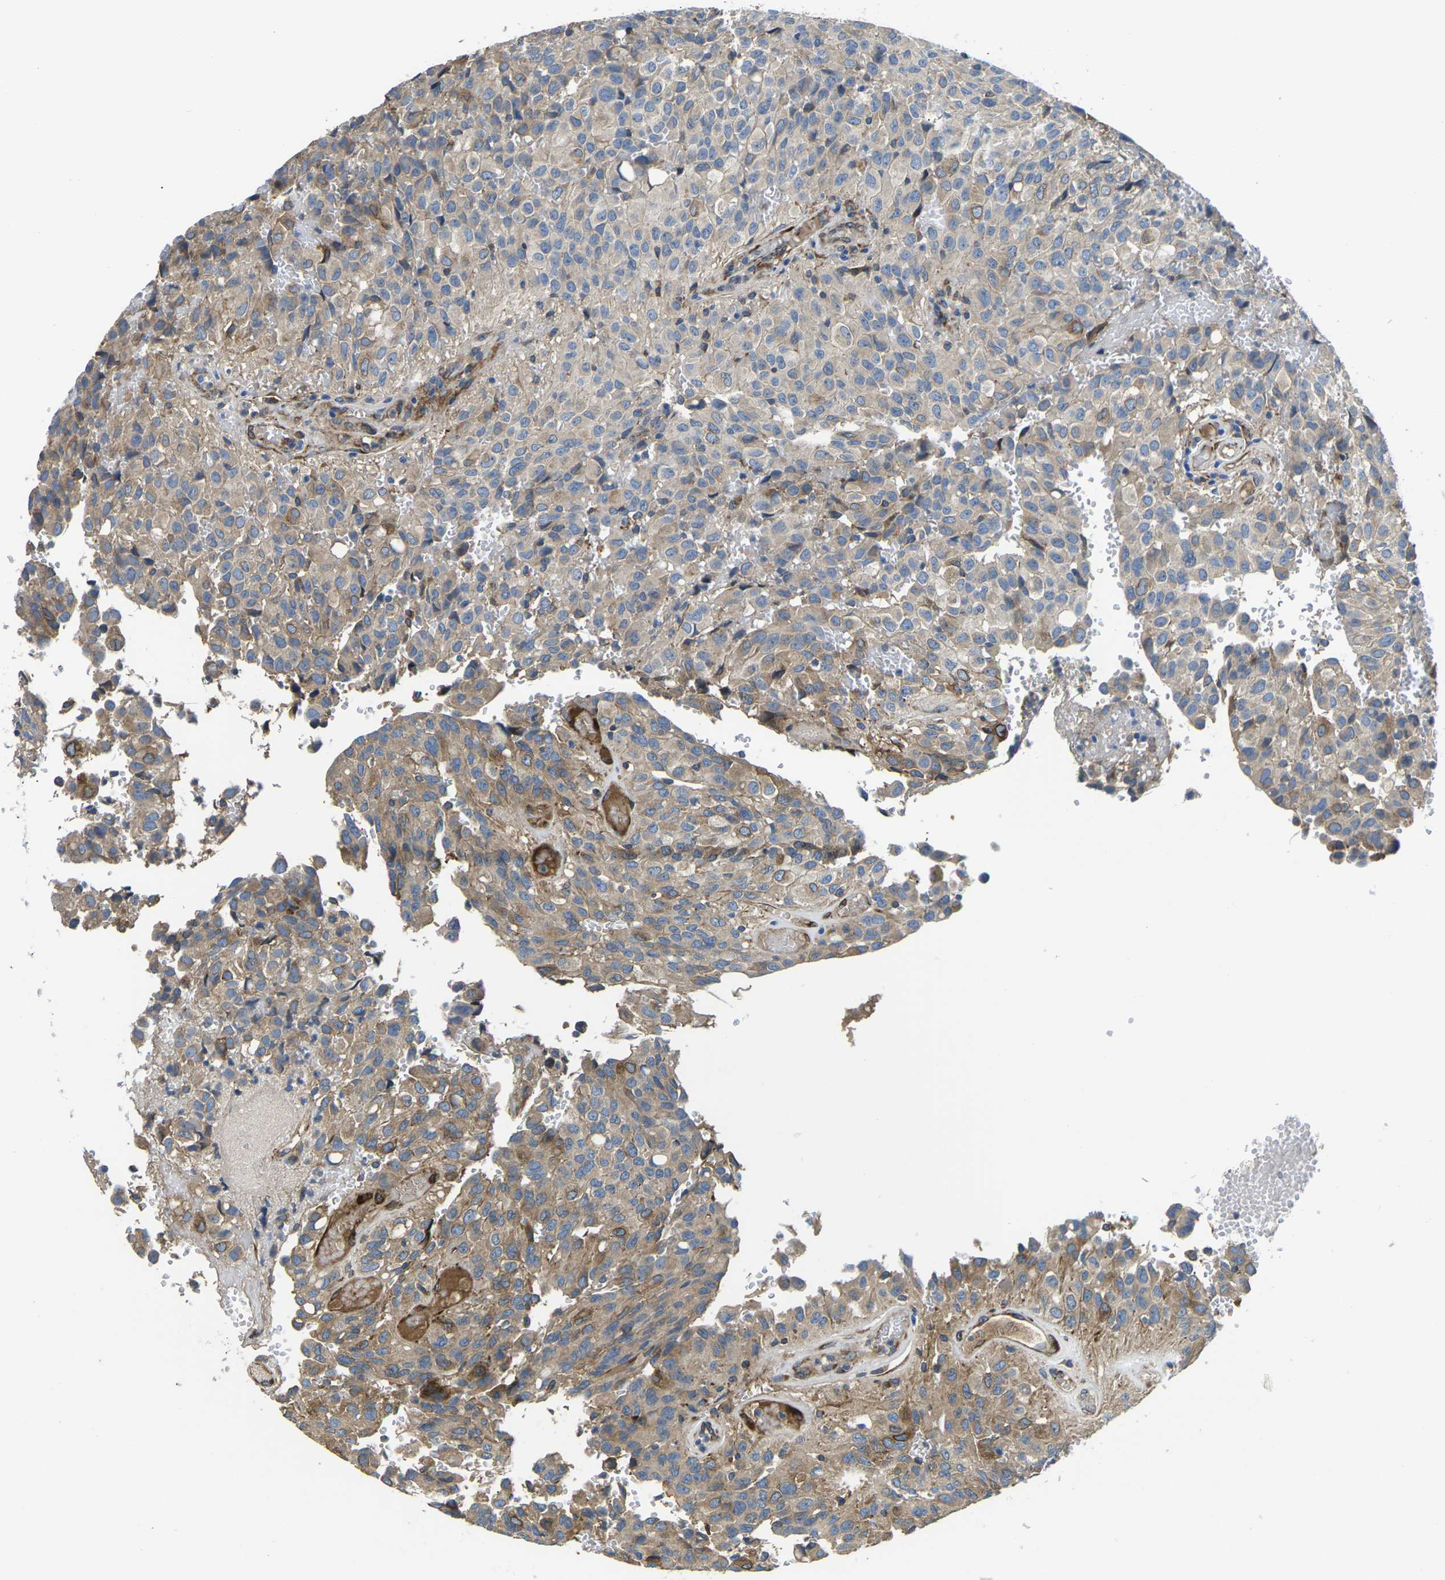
{"staining": {"intensity": "weak", "quantity": "25%-75%", "location": "cytoplasmic/membranous"}, "tissue": "glioma", "cell_type": "Tumor cells", "image_type": "cancer", "snomed": [{"axis": "morphology", "description": "Glioma, malignant, High grade"}, {"axis": "topography", "description": "Brain"}], "caption": "Protein expression analysis of human malignant high-grade glioma reveals weak cytoplasmic/membranous positivity in about 25%-75% of tumor cells.", "gene": "PDZD8", "patient": {"sex": "male", "age": 32}}